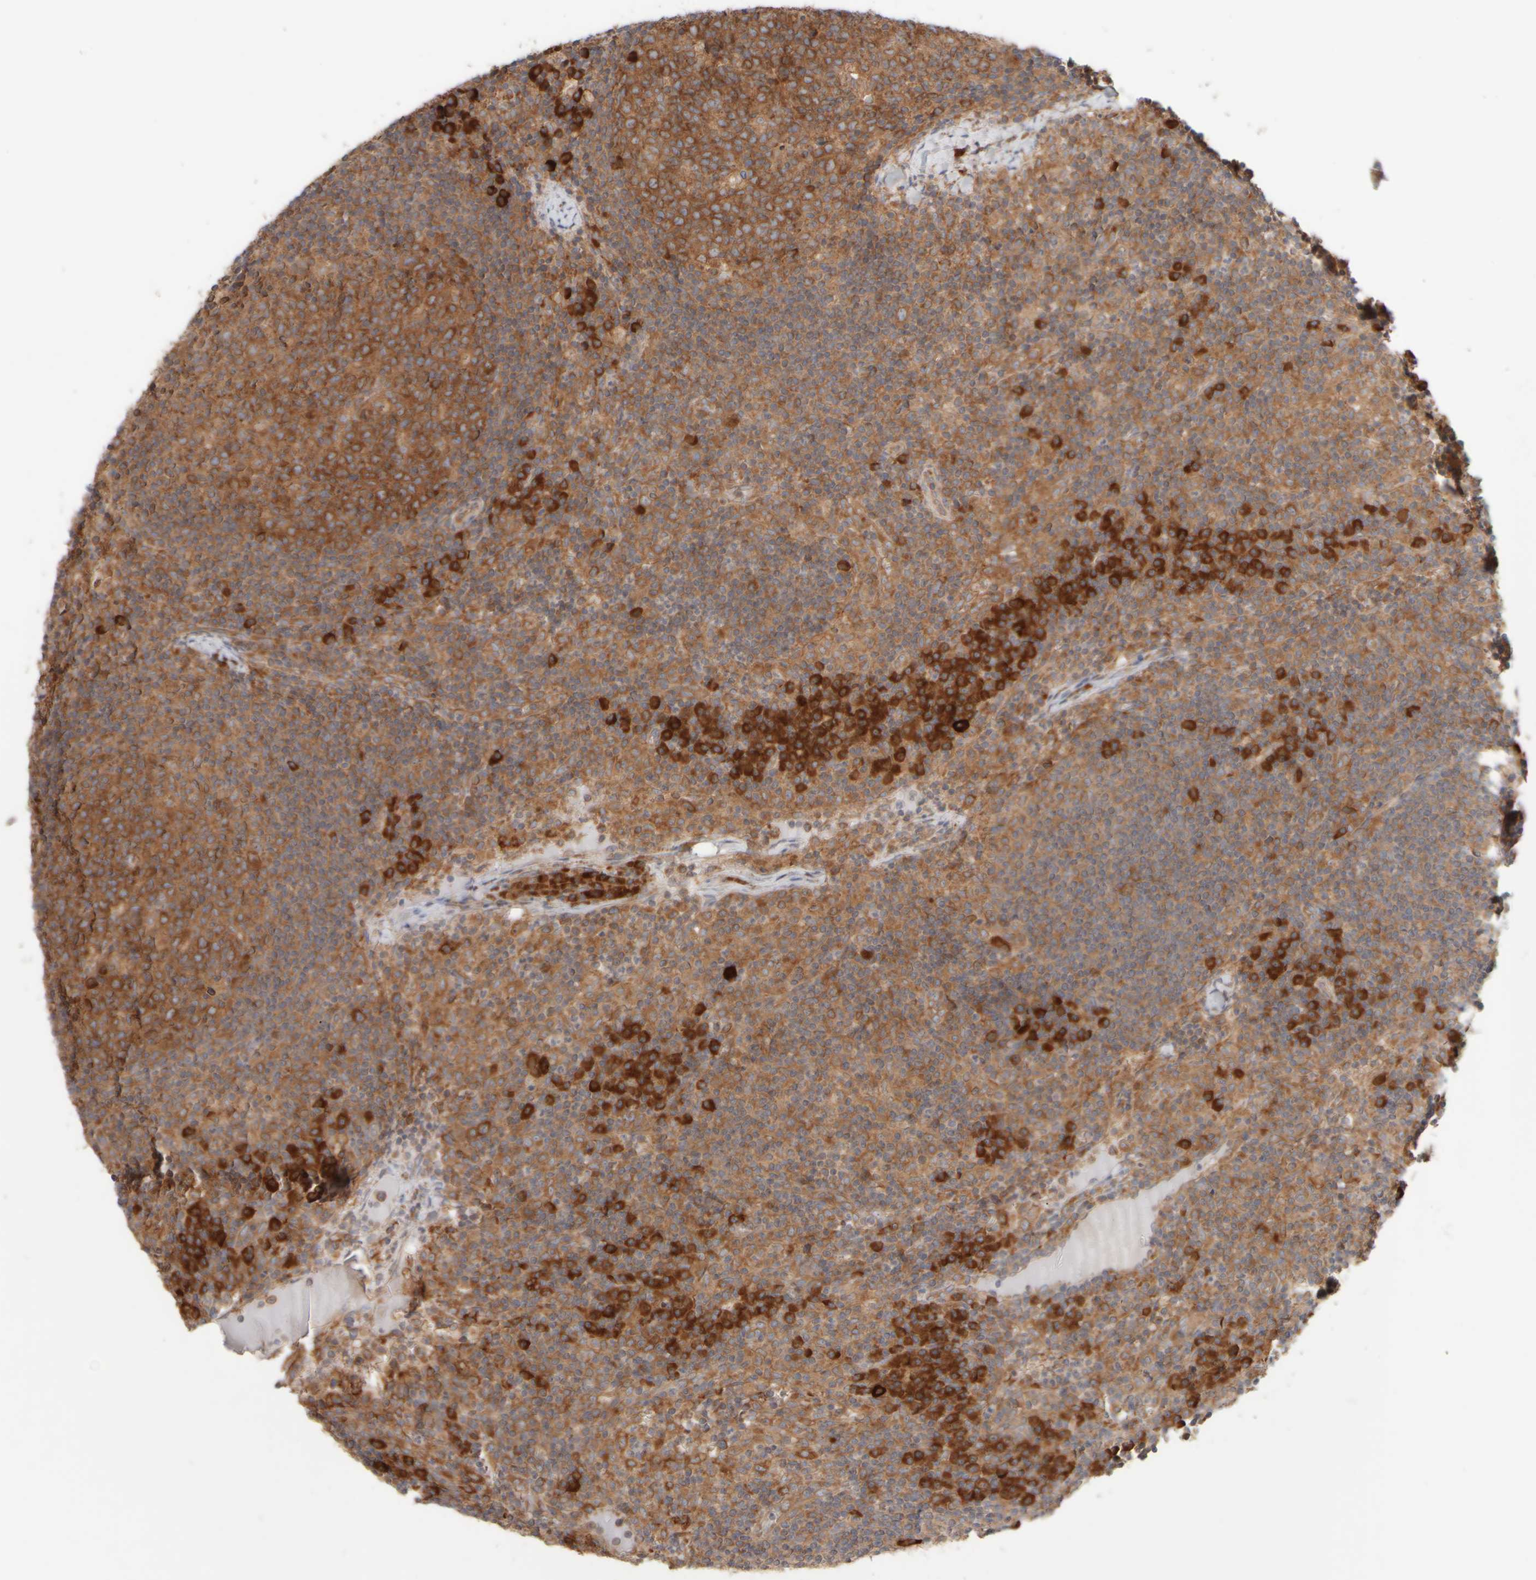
{"staining": {"intensity": "moderate", "quantity": ">75%", "location": "cytoplasmic/membranous"}, "tissue": "lymph node", "cell_type": "Germinal center cells", "image_type": "normal", "snomed": [{"axis": "morphology", "description": "Normal tissue, NOS"}, {"axis": "morphology", "description": "Inflammation, NOS"}, {"axis": "topography", "description": "Lymph node"}], "caption": "Immunohistochemical staining of normal human lymph node displays moderate cytoplasmic/membranous protein staining in about >75% of germinal center cells. (DAB (3,3'-diaminobenzidine) IHC with brightfield microscopy, high magnification).", "gene": "EIF2B3", "patient": {"sex": "male", "age": 55}}